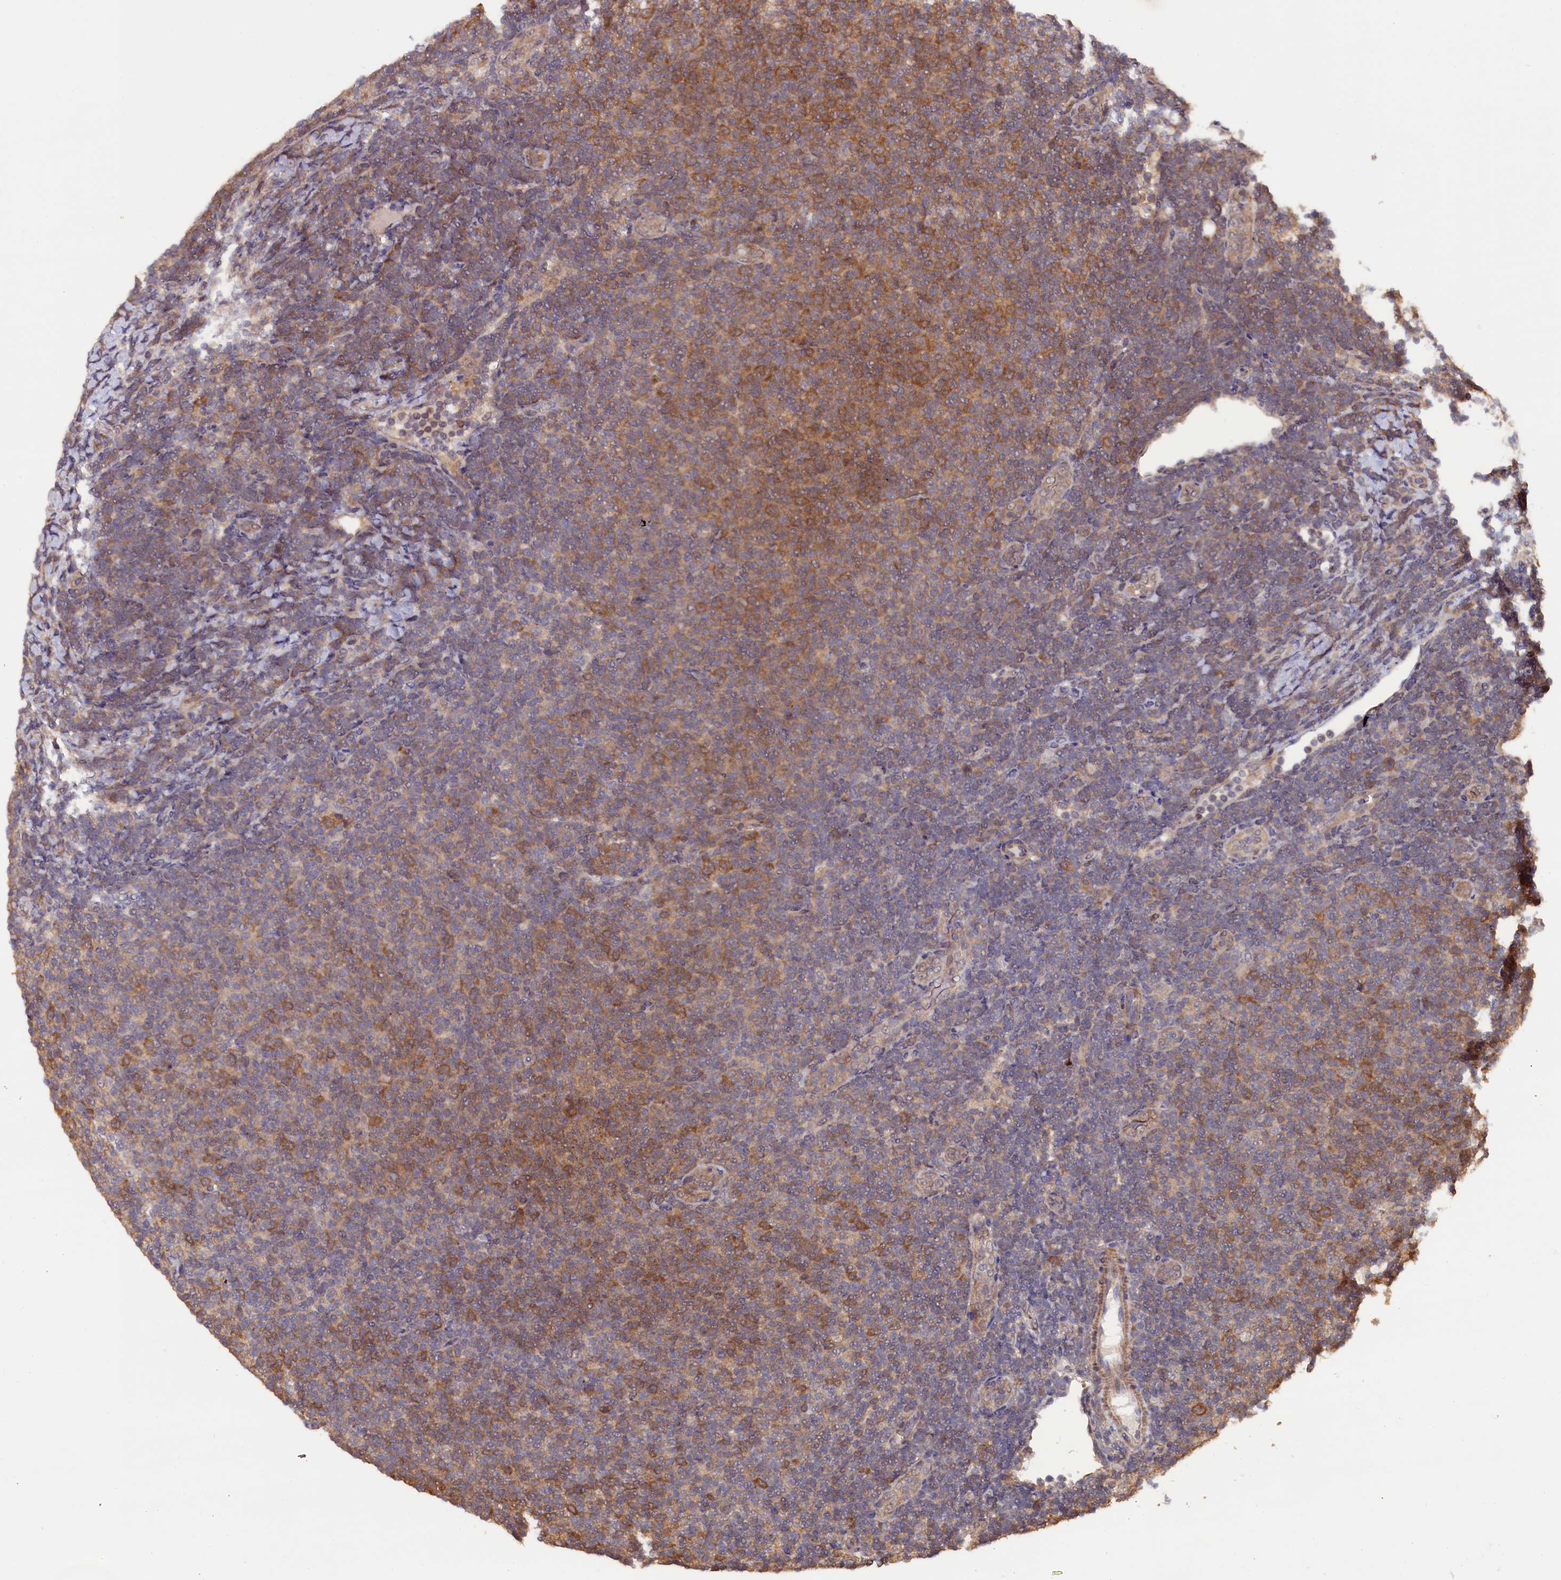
{"staining": {"intensity": "moderate", "quantity": "25%-75%", "location": "cytoplasmic/membranous"}, "tissue": "lymphoma", "cell_type": "Tumor cells", "image_type": "cancer", "snomed": [{"axis": "morphology", "description": "Malignant lymphoma, non-Hodgkin's type, Low grade"}, {"axis": "topography", "description": "Lymph node"}], "caption": "Brown immunohistochemical staining in low-grade malignant lymphoma, non-Hodgkin's type displays moderate cytoplasmic/membranous expression in about 25%-75% of tumor cells. (IHC, brightfield microscopy, high magnification).", "gene": "JPT2", "patient": {"sex": "male", "age": 66}}